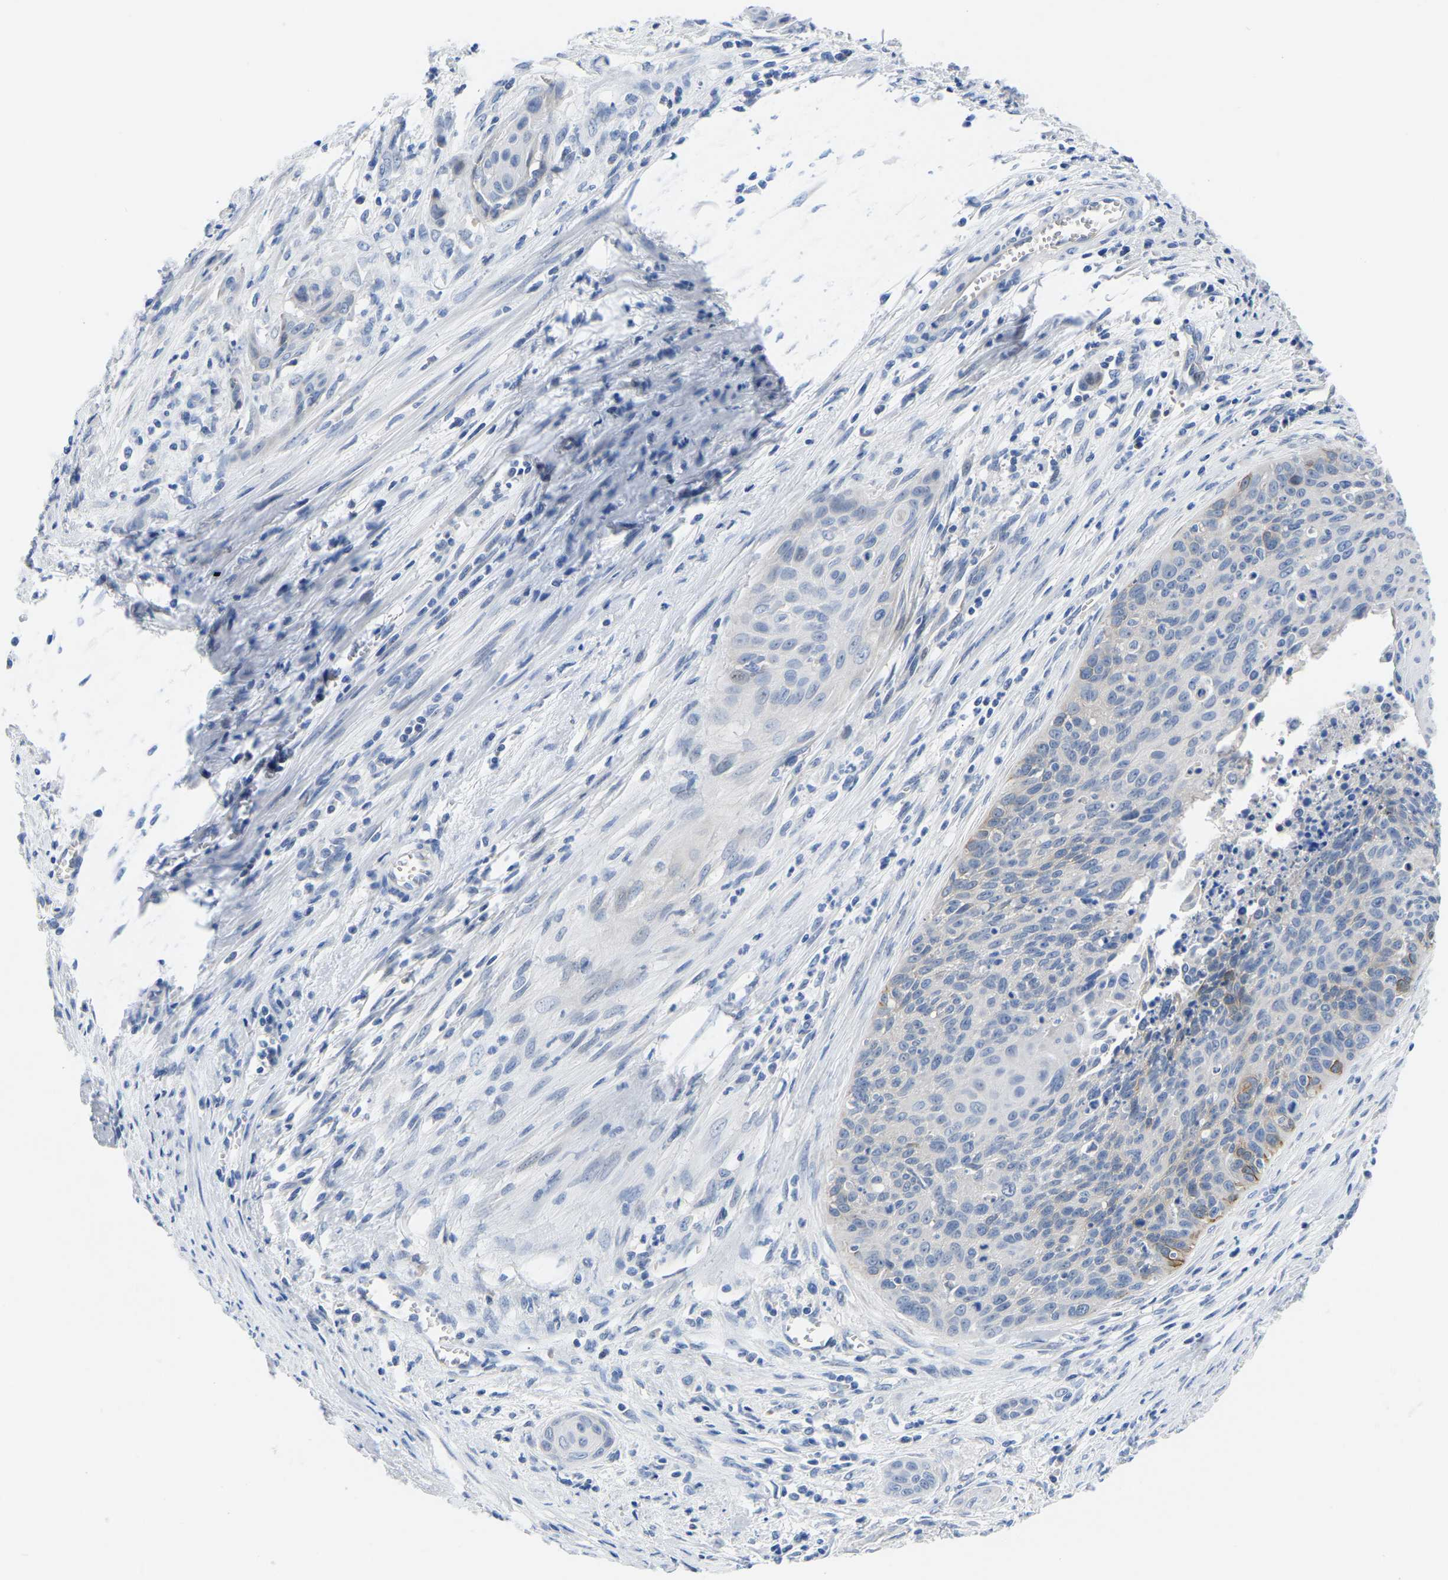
{"staining": {"intensity": "negative", "quantity": "none", "location": "none"}, "tissue": "cervical cancer", "cell_type": "Tumor cells", "image_type": "cancer", "snomed": [{"axis": "morphology", "description": "Squamous cell carcinoma, NOS"}, {"axis": "topography", "description": "Cervix"}], "caption": "Image shows no protein positivity in tumor cells of cervical squamous cell carcinoma tissue.", "gene": "ABCA10", "patient": {"sex": "female", "age": 55}}